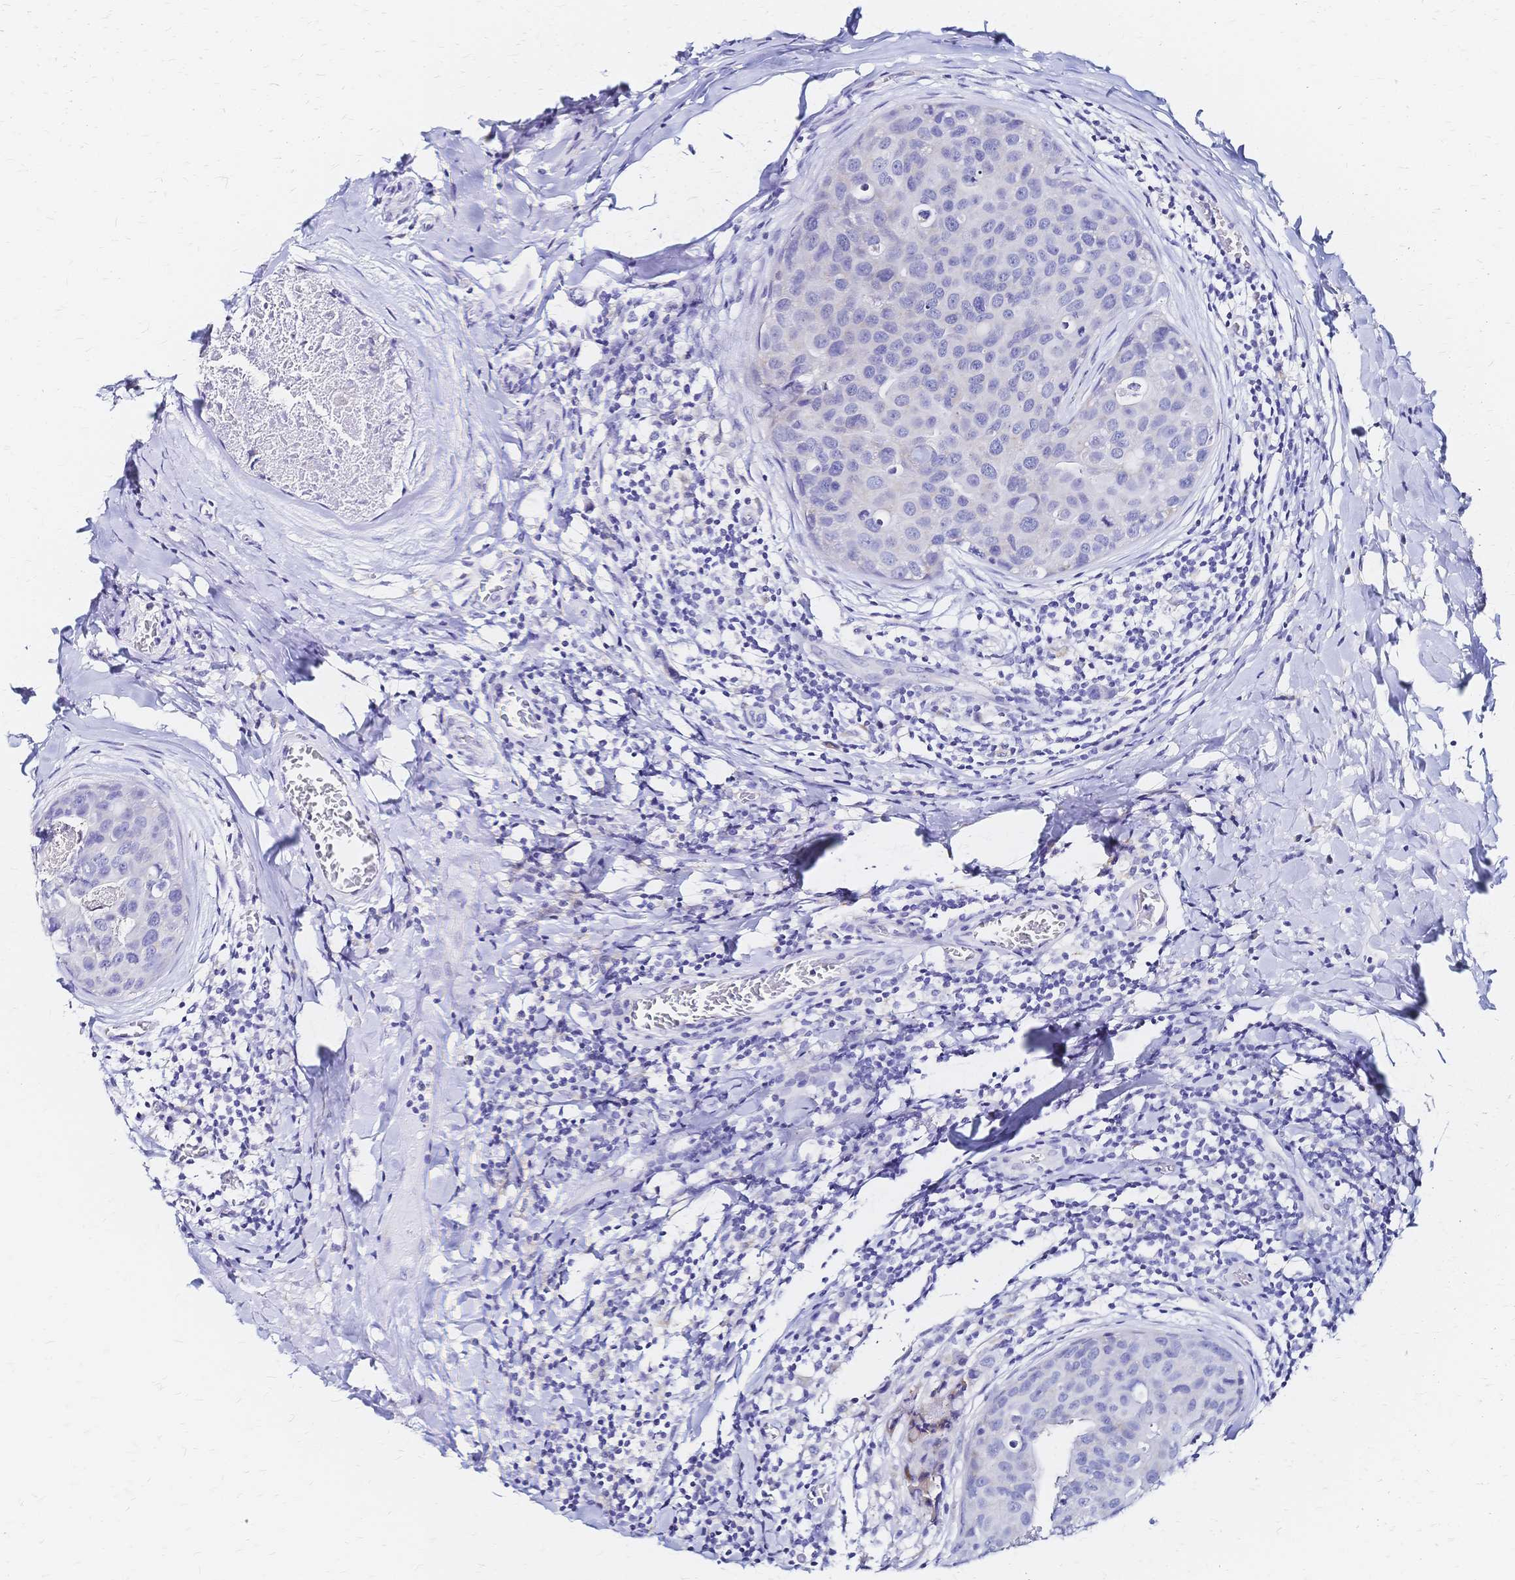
{"staining": {"intensity": "negative", "quantity": "none", "location": "none"}, "tissue": "breast cancer", "cell_type": "Tumor cells", "image_type": "cancer", "snomed": [{"axis": "morphology", "description": "Duct carcinoma"}, {"axis": "topography", "description": "Breast"}], "caption": "The immunohistochemistry (IHC) micrograph has no significant positivity in tumor cells of breast cancer tissue. The staining is performed using DAB brown chromogen with nuclei counter-stained in using hematoxylin.", "gene": "SLC5A1", "patient": {"sex": "female", "age": 24}}